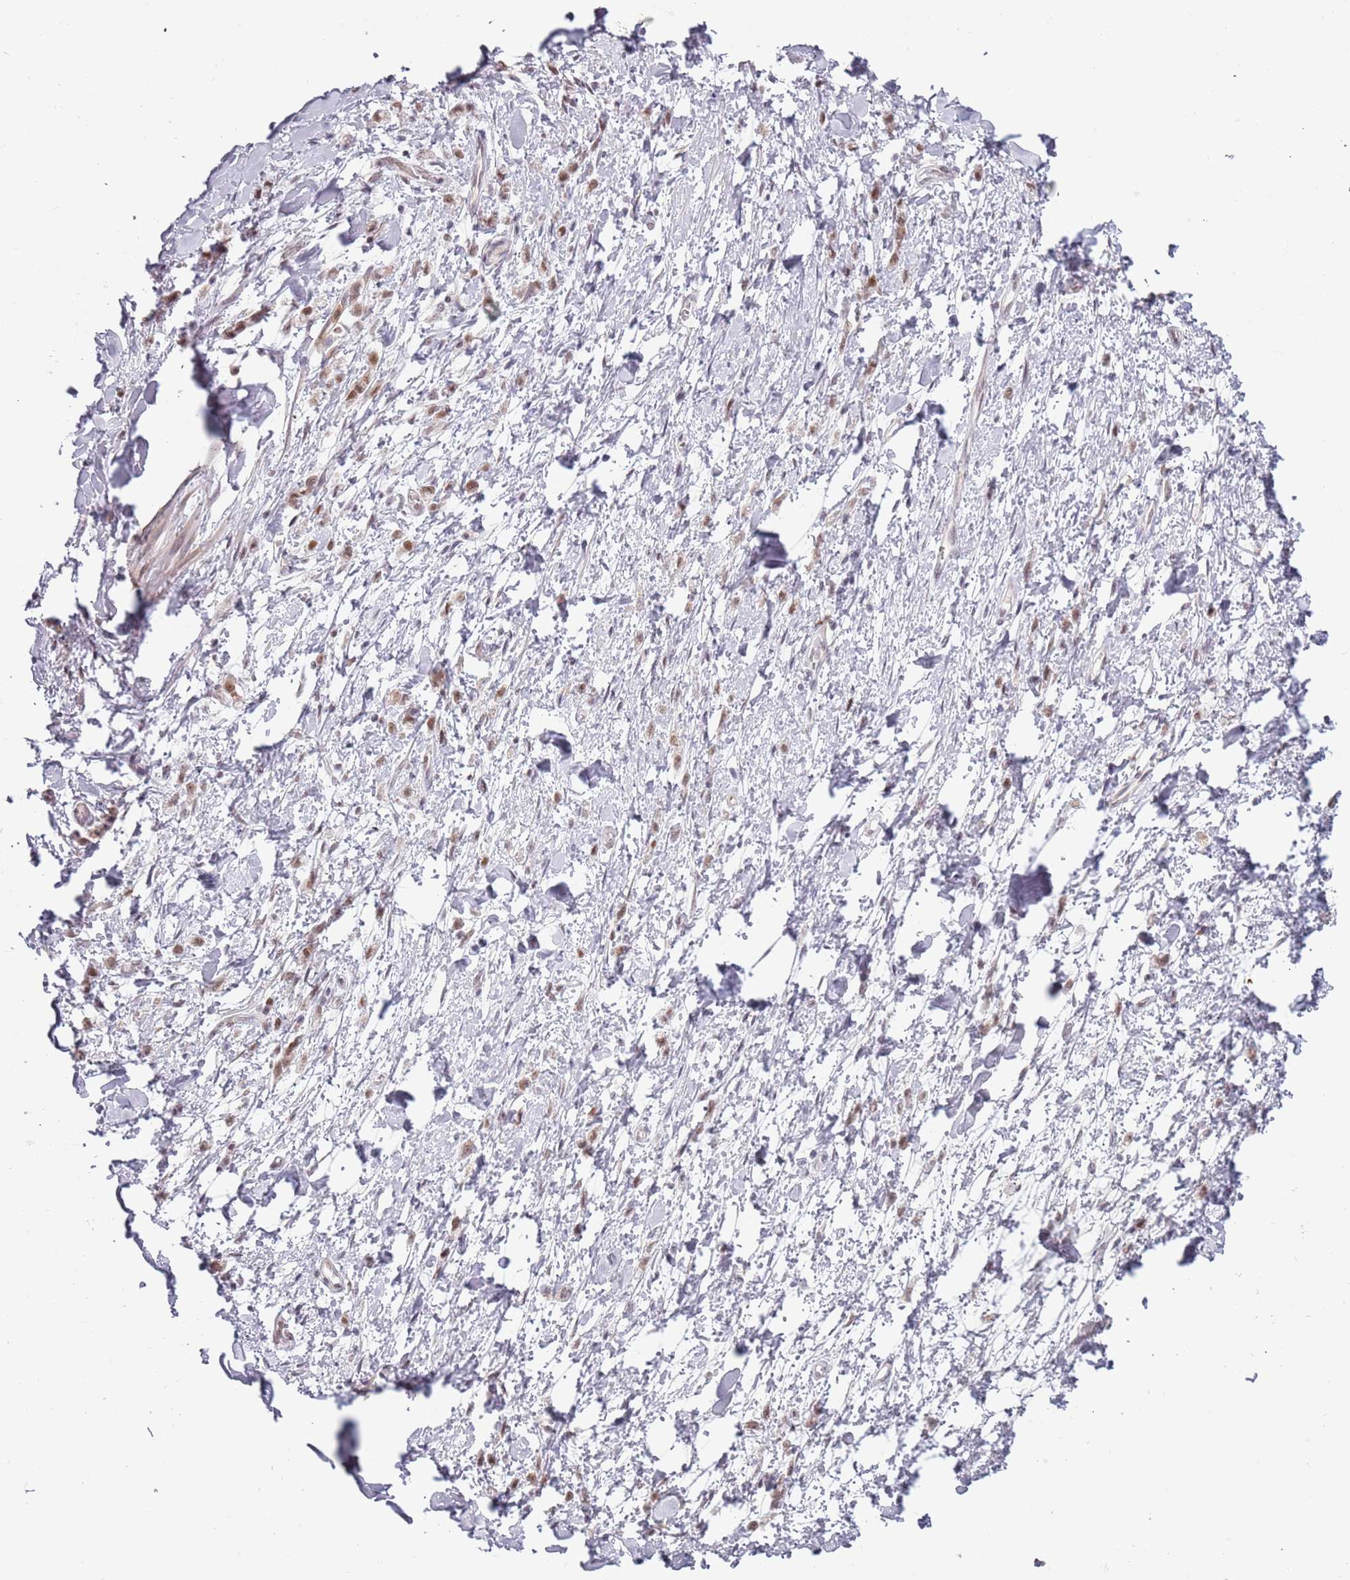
{"staining": {"intensity": "weak", "quantity": ">75%", "location": "nuclear"}, "tissue": "stomach cancer", "cell_type": "Tumor cells", "image_type": "cancer", "snomed": [{"axis": "morphology", "description": "Adenocarcinoma, NOS"}, {"axis": "topography", "description": "Stomach"}], "caption": "The micrograph exhibits staining of stomach cancer, revealing weak nuclear protein positivity (brown color) within tumor cells.", "gene": "REXO4", "patient": {"sex": "female", "age": 60}}